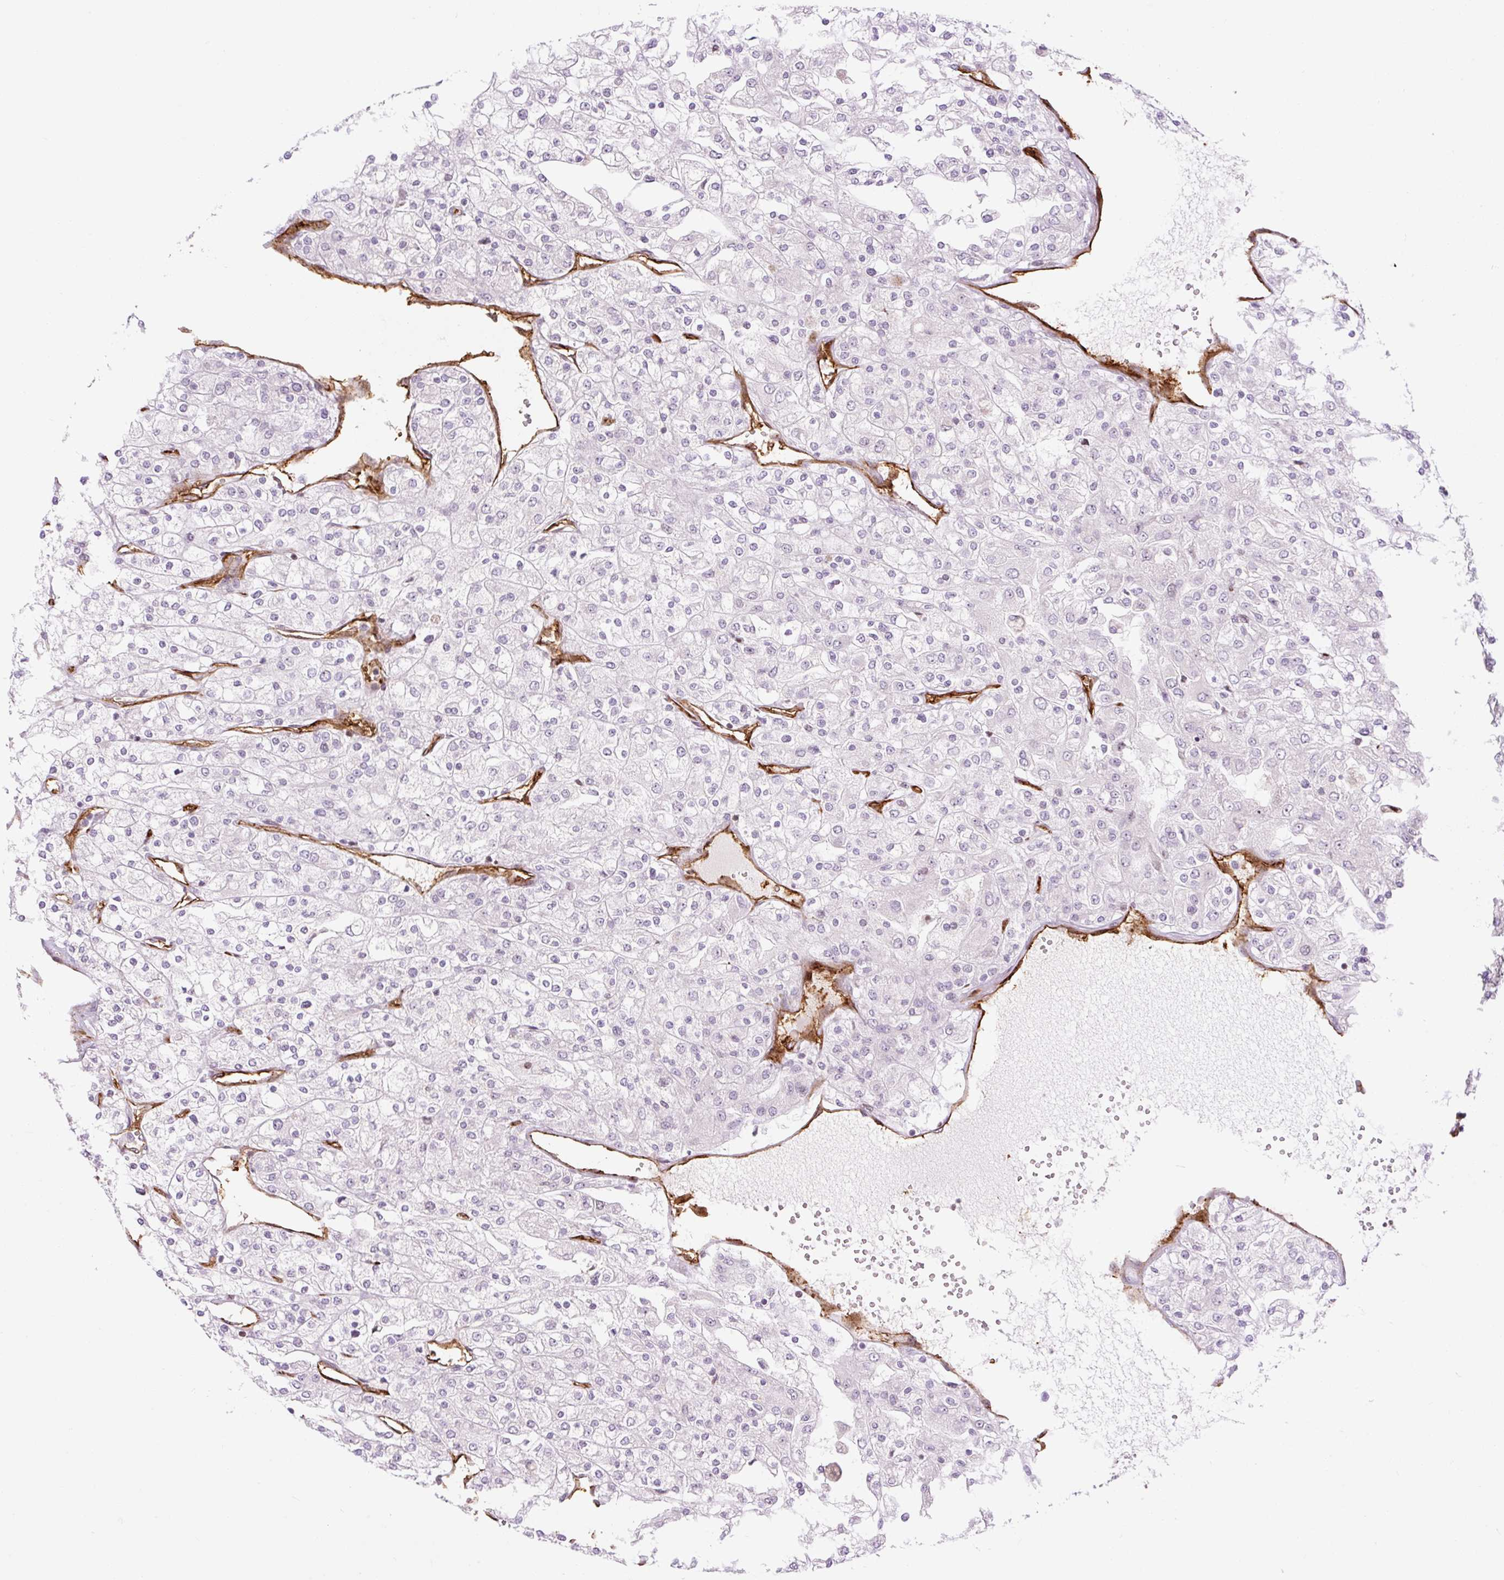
{"staining": {"intensity": "negative", "quantity": "none", "location": "none"}, "tissue": "renal cancer", "cell_type": "Tumor cells", "image_type": "cancer", "snomed": [{"axis": "morphology", "description": "Adenocarcinoma, NOS"}, {"axis": "topography", "description": "Kidney"}], "caption": "Immunohistochemical staining of renal adenocarcinoma shows no significant expression in tumor cells.", "gene": "ZNF417", "patient": {"sex": "male", "age": 80}}